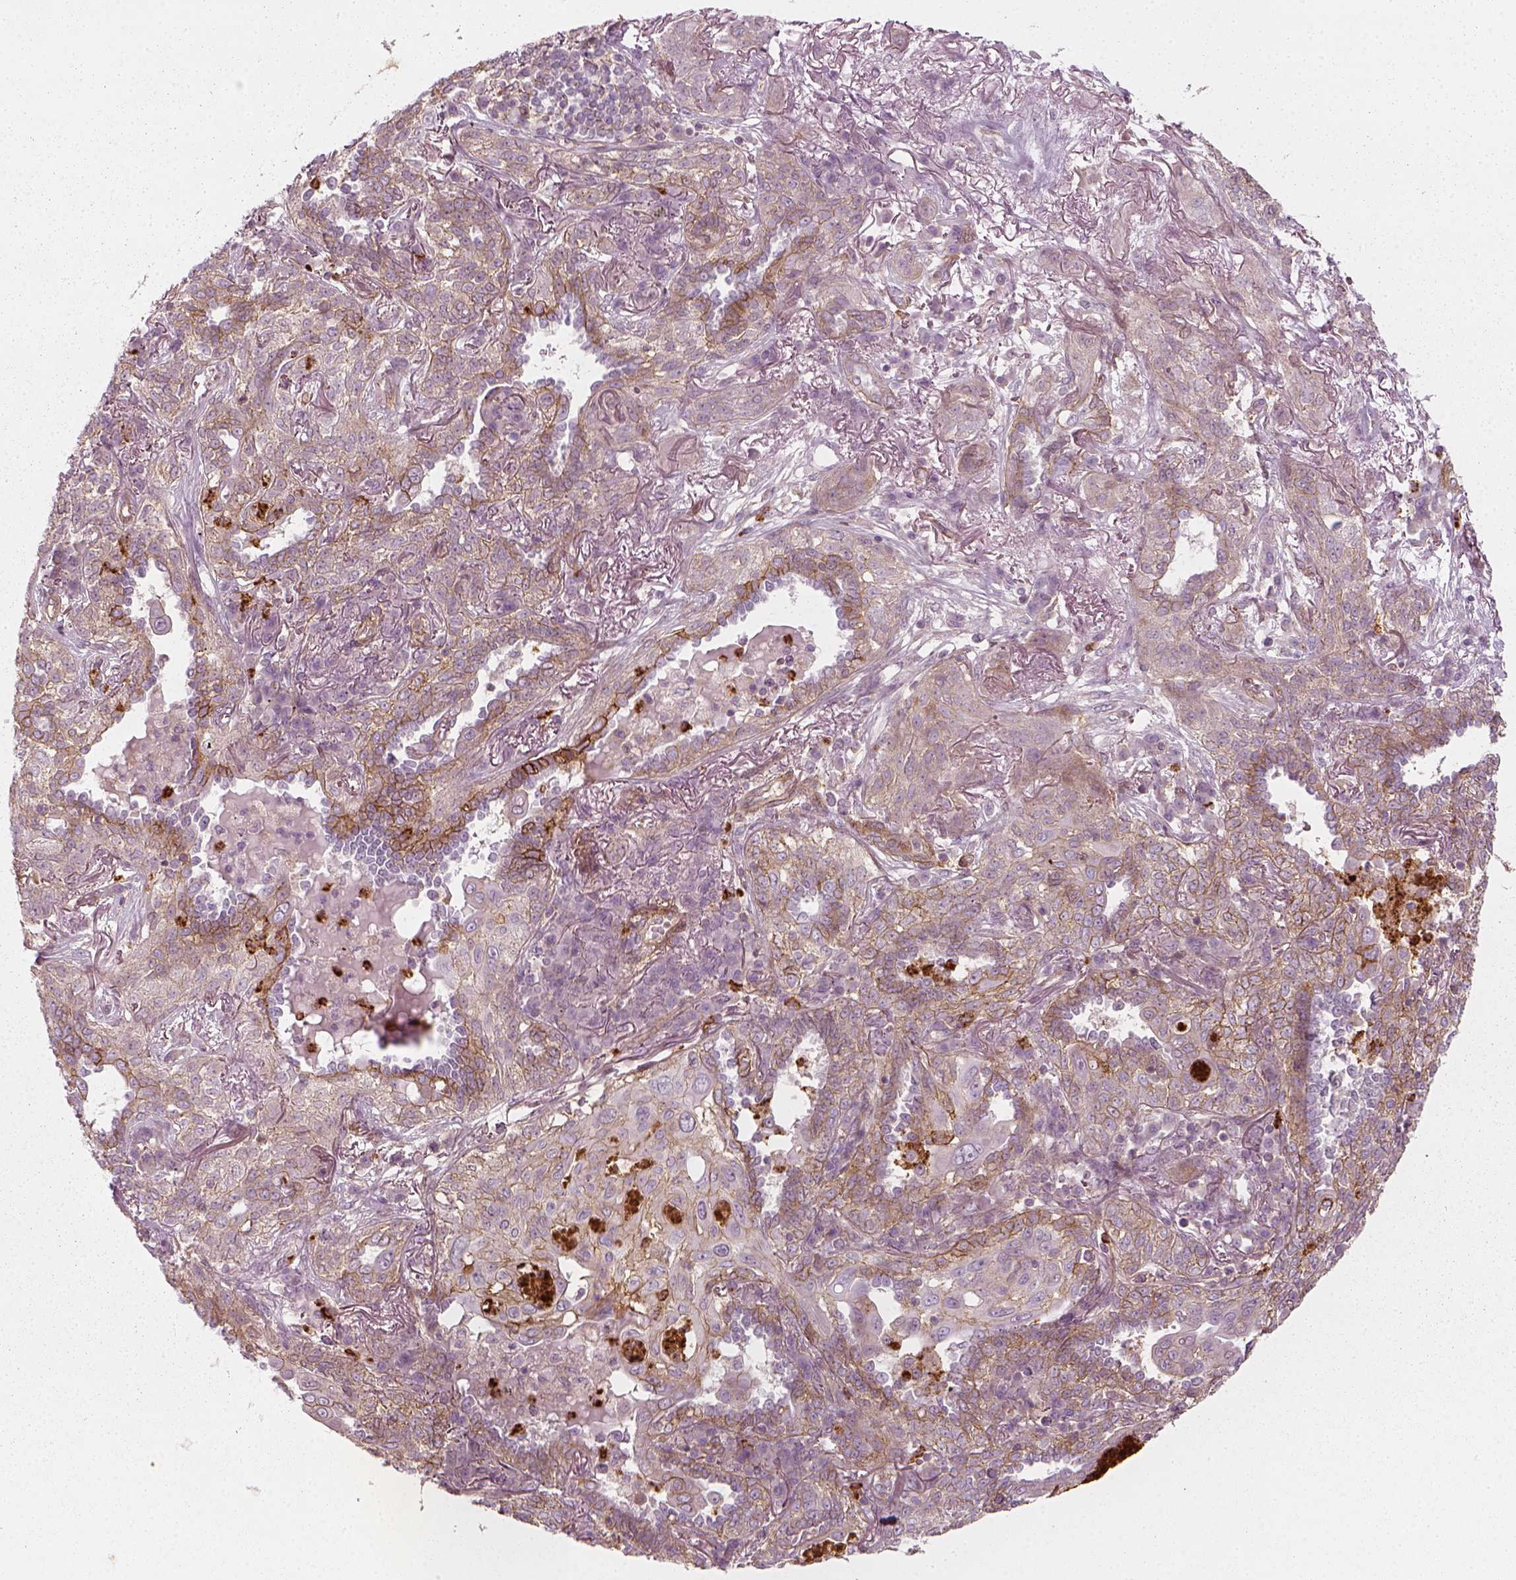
{"staining": {"intensity": "moderate", "quantity": ">75%", "location": "cytoplasmic/membranous"}, "tissue": "lung cancer", "cell_type": "Tumor cells", "image_type": "cancer", "snomed": [{"axis": "morphology", "description": "Squamous cell carcinoma, NOS"}, {"axis": "topography", "description": "Lung"}], "caption": "Lung cancer (squamous cell carcinoma) stained with a protein marker exhibits moderate staining in tumor cells.", "gene": "NPTN", "patient": {"sex": "female", "age": 70}}